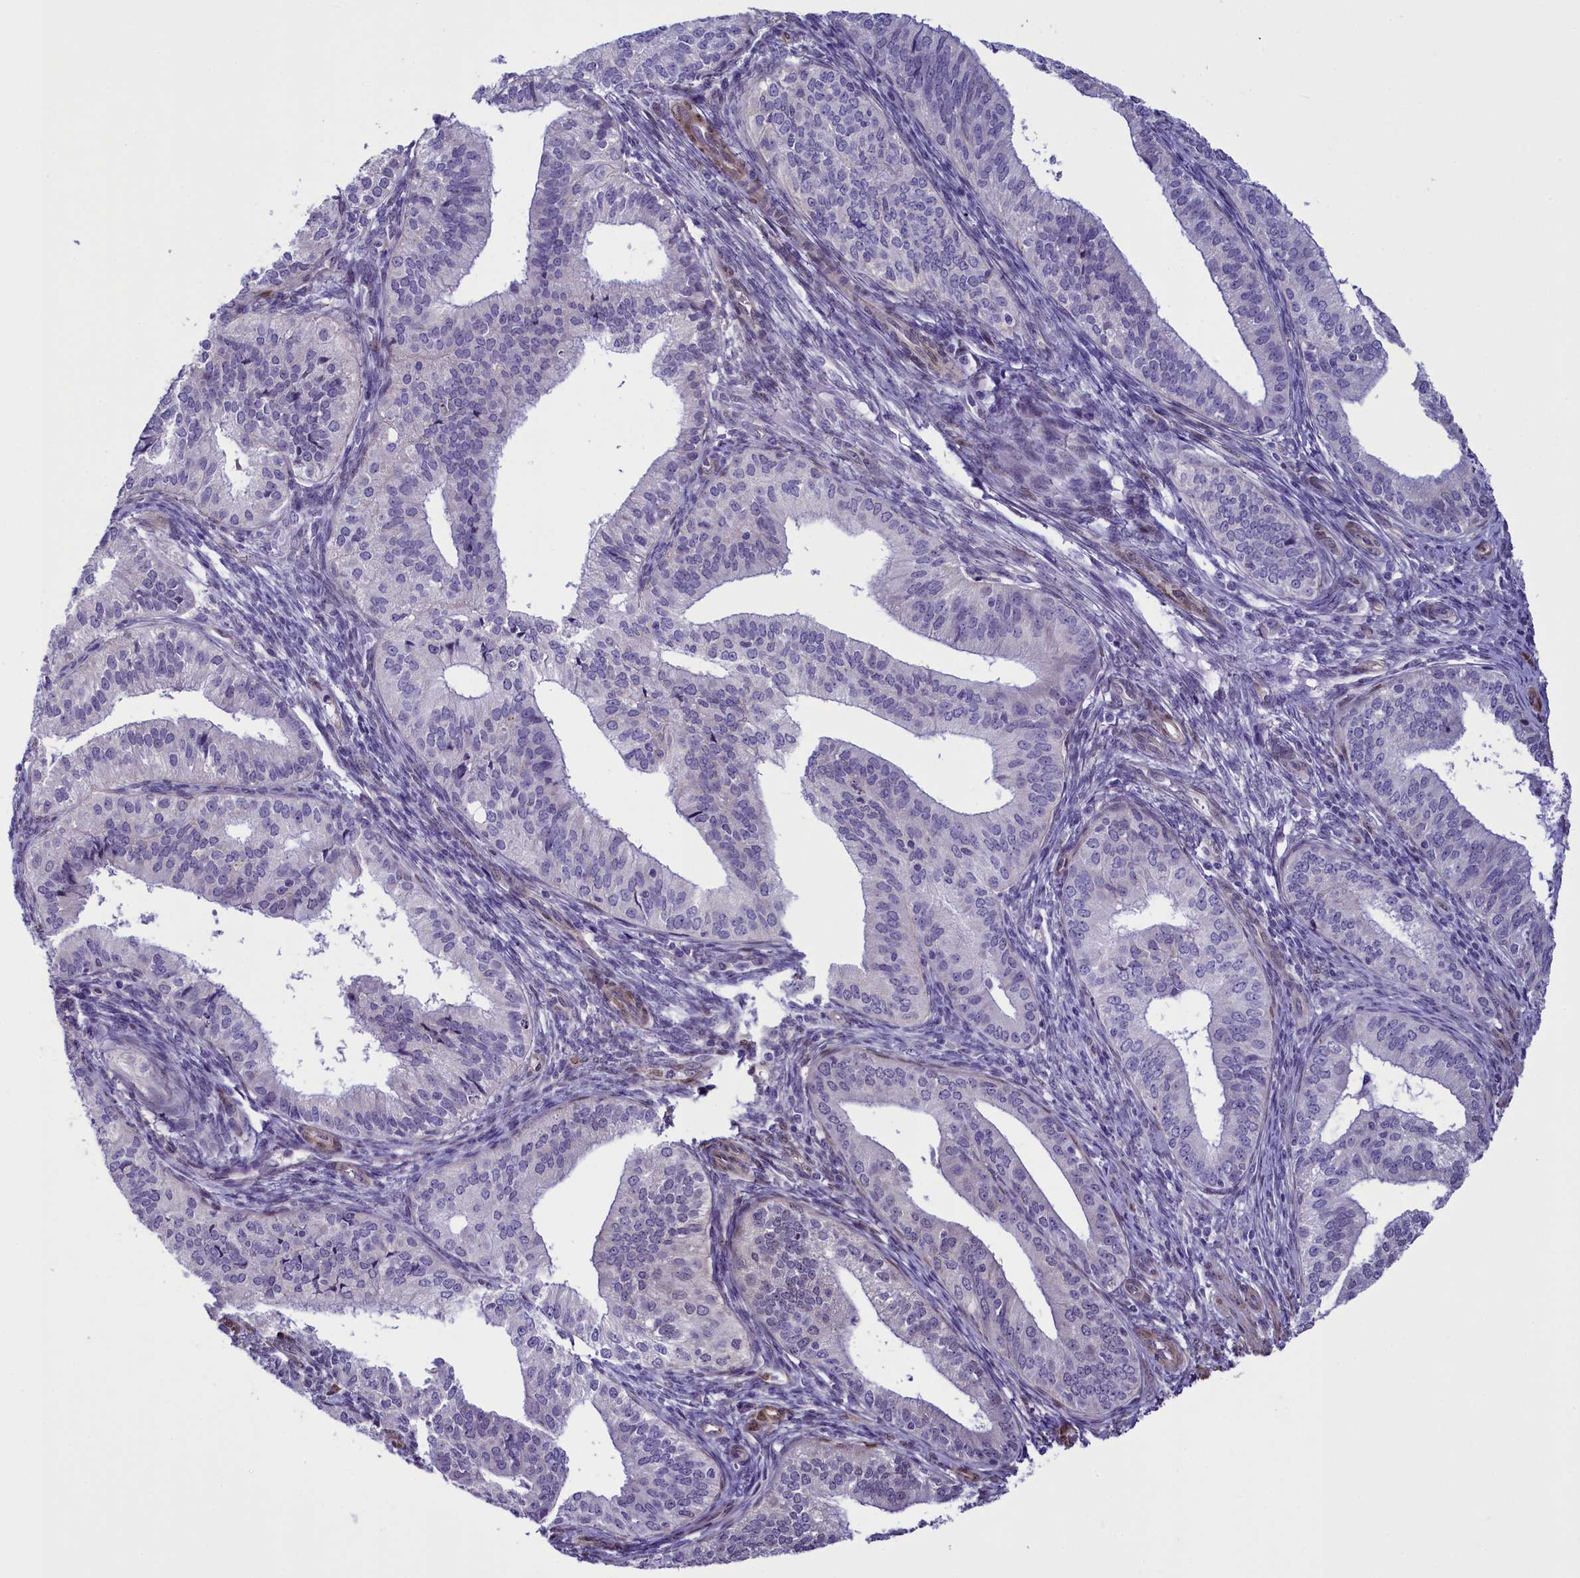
{"staining": {"intensity": "negative", "quantity": "none", "location": "none"}, "tissue": "endometrial cancer", "cell_type": "Tumor cells", "image_type": "cancer", "snomed": [{"axis": "morphology", "description": "Adenocarcinoma, NOS"}, {"axis": "topography", "description": "Endometrium"}], "caption": "High power microscopy histopathology image of an immunohistochemistry image of adenocarcinoma (endometrial), revealing no significant staining in tumor cells. (Stains: DAB IHC with hematoxylin counter stain, Microscopy: brightfield microscopy at high magnification).", "gene": "IGSF6", "patient": {"sex": "female", "age": 50}}